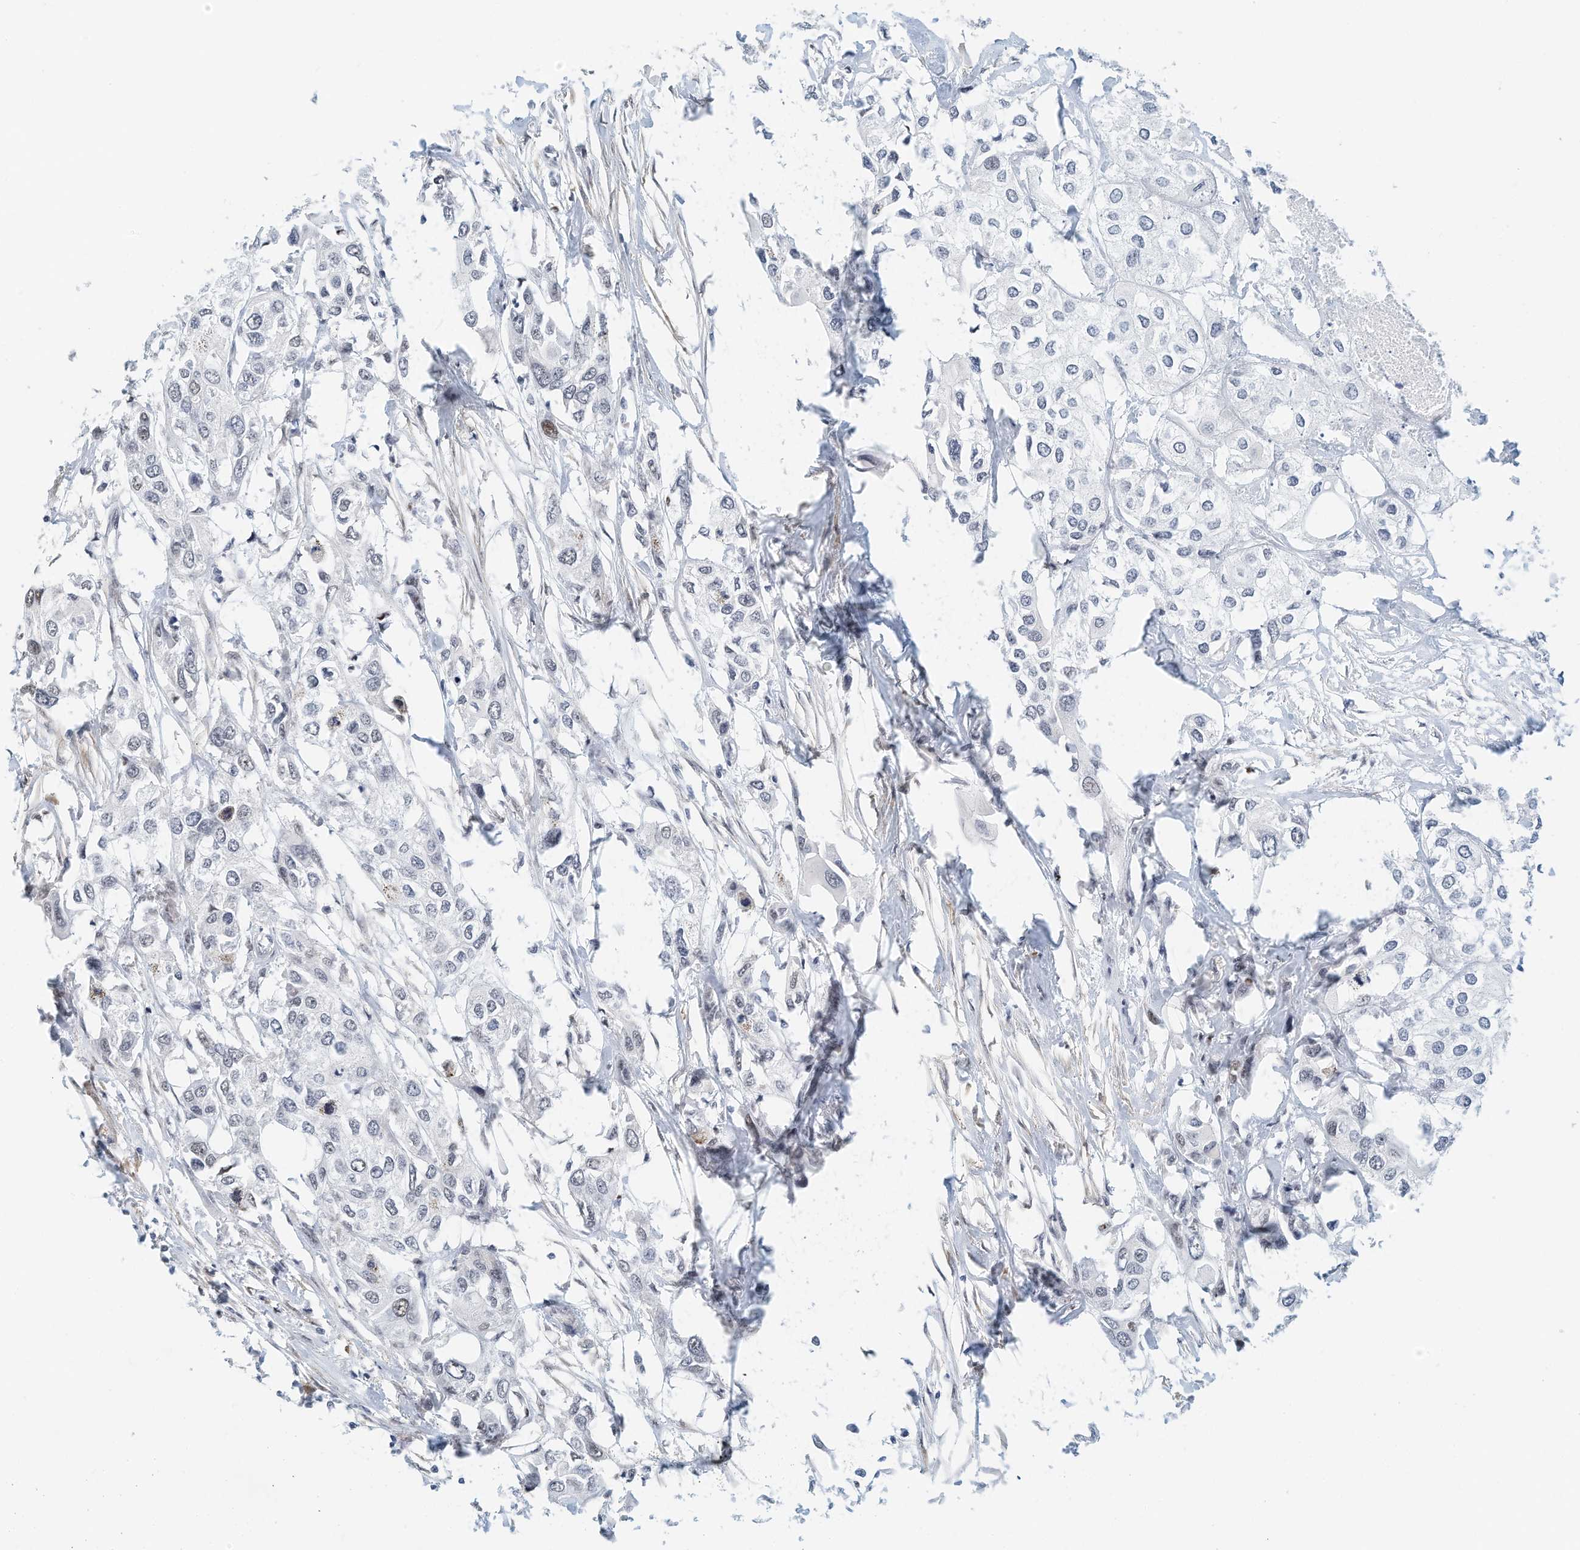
{"staining": {"intensity": "negative", "quantity": "none", "location": "none"}, "tissue": "urothelial cancer", "cell_type": "Tumor cells", "image_type": "cancer", "snomed": [{"axis": "morphology", "description": "Urothelial carcinoma, High grade"}, {"axis": "topography", "description": "Urinary bladder"}], "caption": "Human urothelial carcinoma (high-grade) stained for a protein using immunohistochemistry (IHC) reveals no staining in tumor cells.", "gene": "ARHGAP28", "patient": {"sex": "male", "age": 64}}